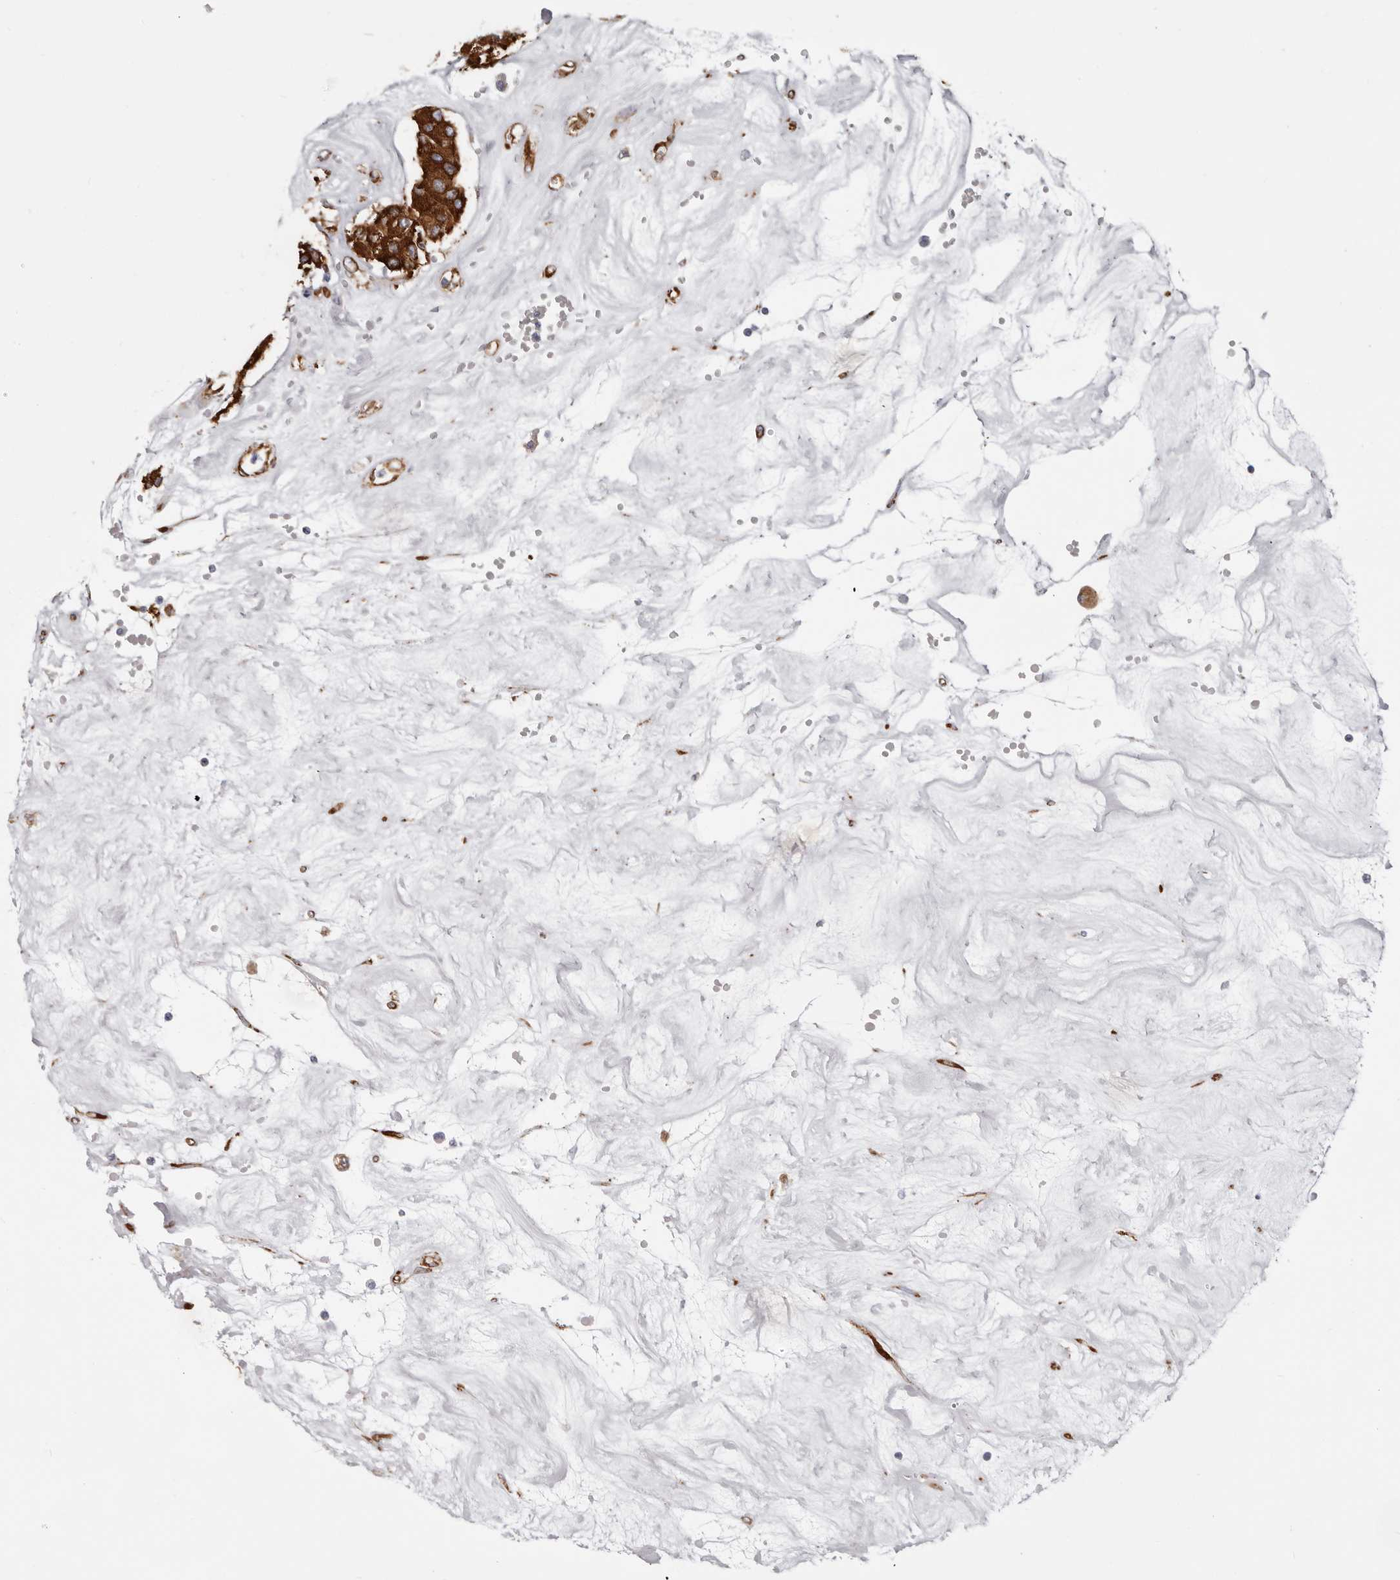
{"staining": {"intensity": "strong", "quantity": ">75%", "location": "cytoplasmic/membranous"}, "tissue": "carcinoid", "cell_type": "Tumor cells", "image_type": "cancer", "snomed": [{"axis": "morphology", "description": "Carcinoid, malignant, NOS"}, {"axis": "topography", "description": "Pancreas"}], "caption": "A brown stain highlights strong cytoplasmic/membranous staining of a protein in carcinoid (malignant) tumor cells.", "gene": "SEMA3E", "patient": {"sex": "male", "age": 41}}